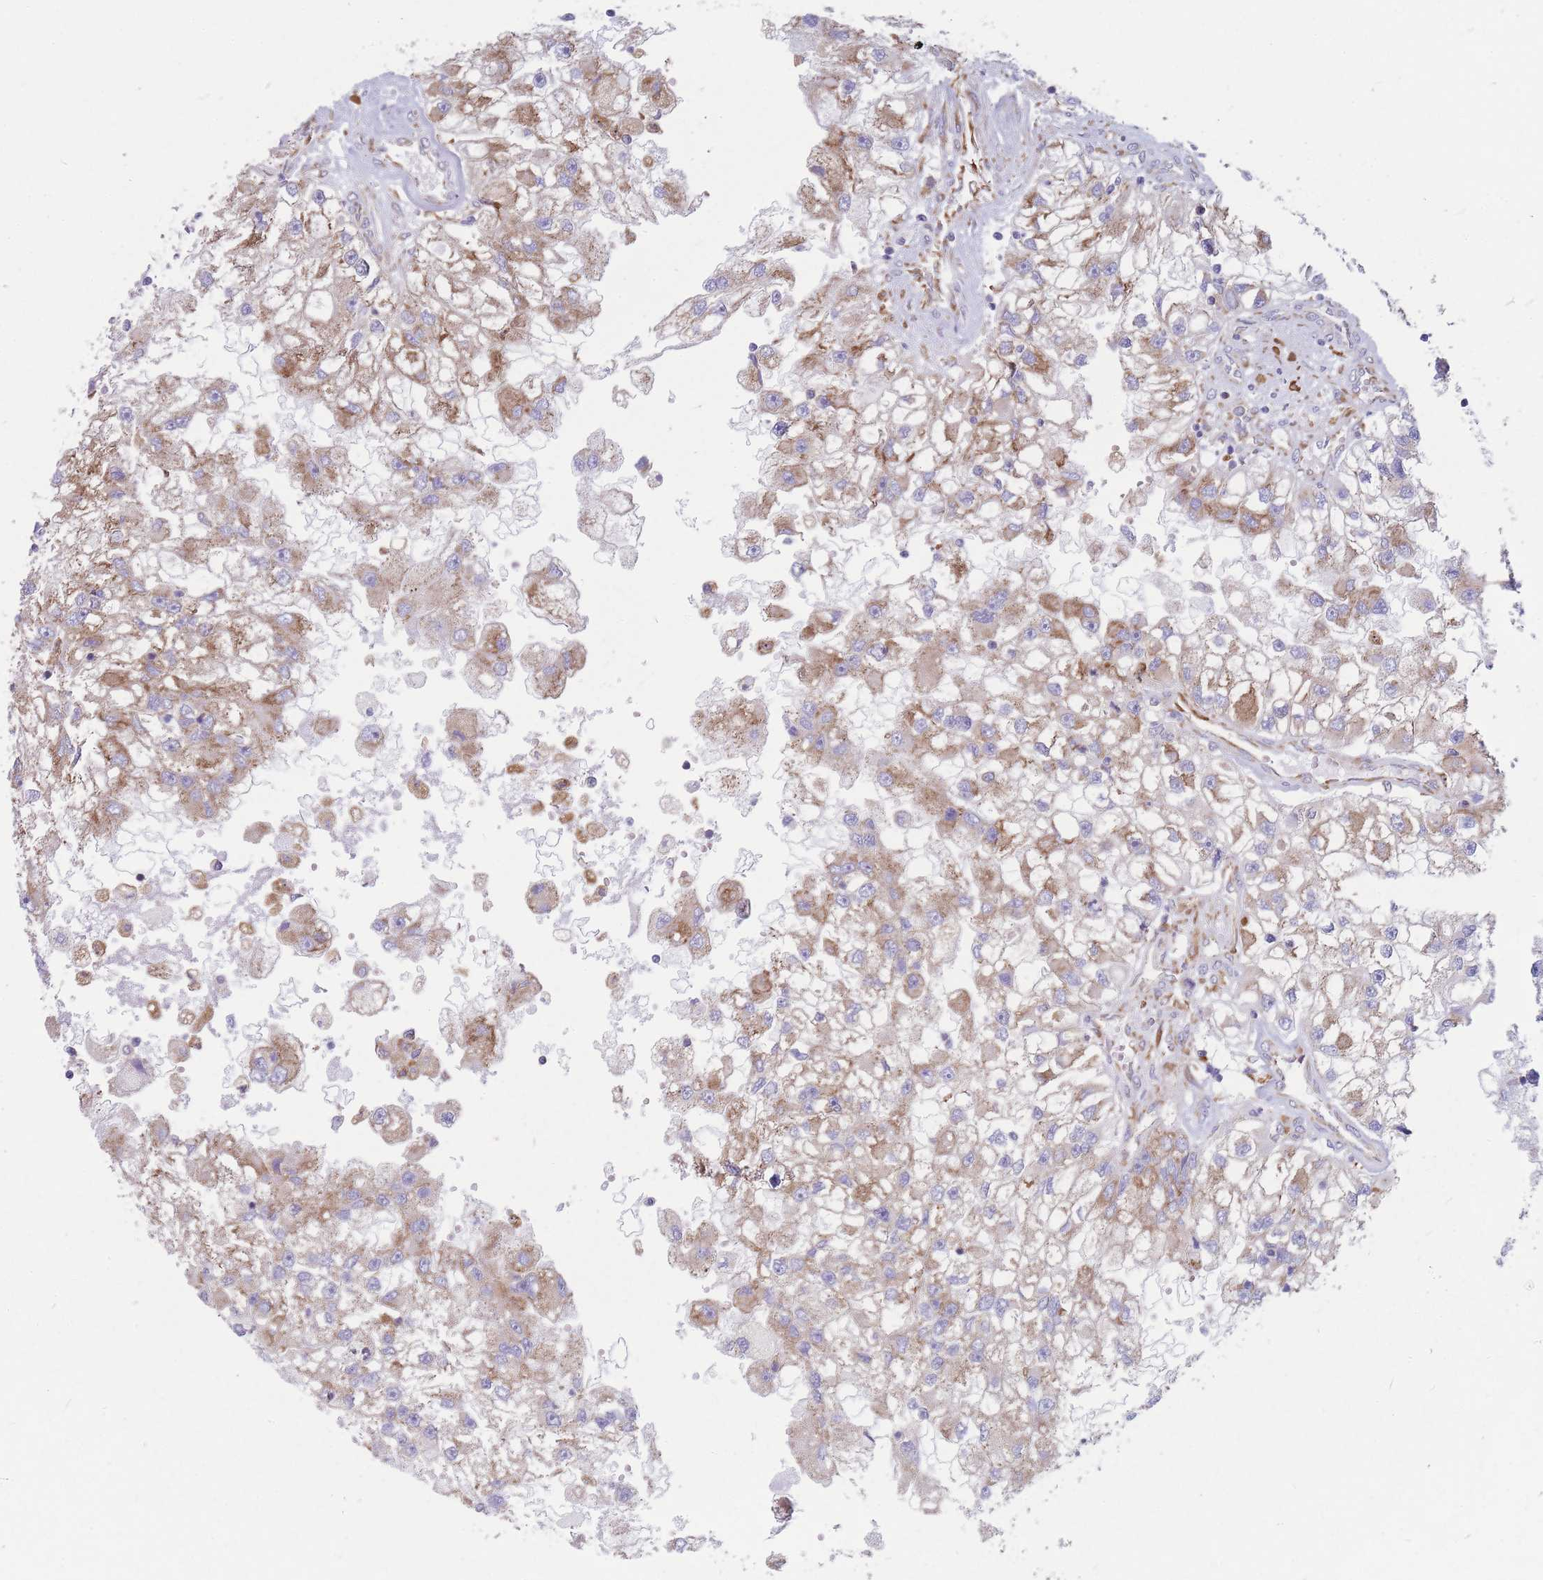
{"staining": {"intensity": "moderate", "quantity": ">75%", "location": "cytoplasmic/membranous"}, "tissue": "renal cancer", "cell_type": "Tumor cells", "image_type": "cancer", "snomed": [{"axis": "morphology", "description": "Adenocarcinoma, NOS"}, {"axis": "topography", "description": "Kidney"}], "caption": "Protein expression analysis of adenocarcinoma (renal) demonstrates moderate cytoplasmic/membranous expression in about >75% of tumor cells. Immunohistochemistry (ihc) stains the protein in brown and the nuclei are stained blue.", "gene": "RPL8", "patient": {"sex": "male", "age": 63}}